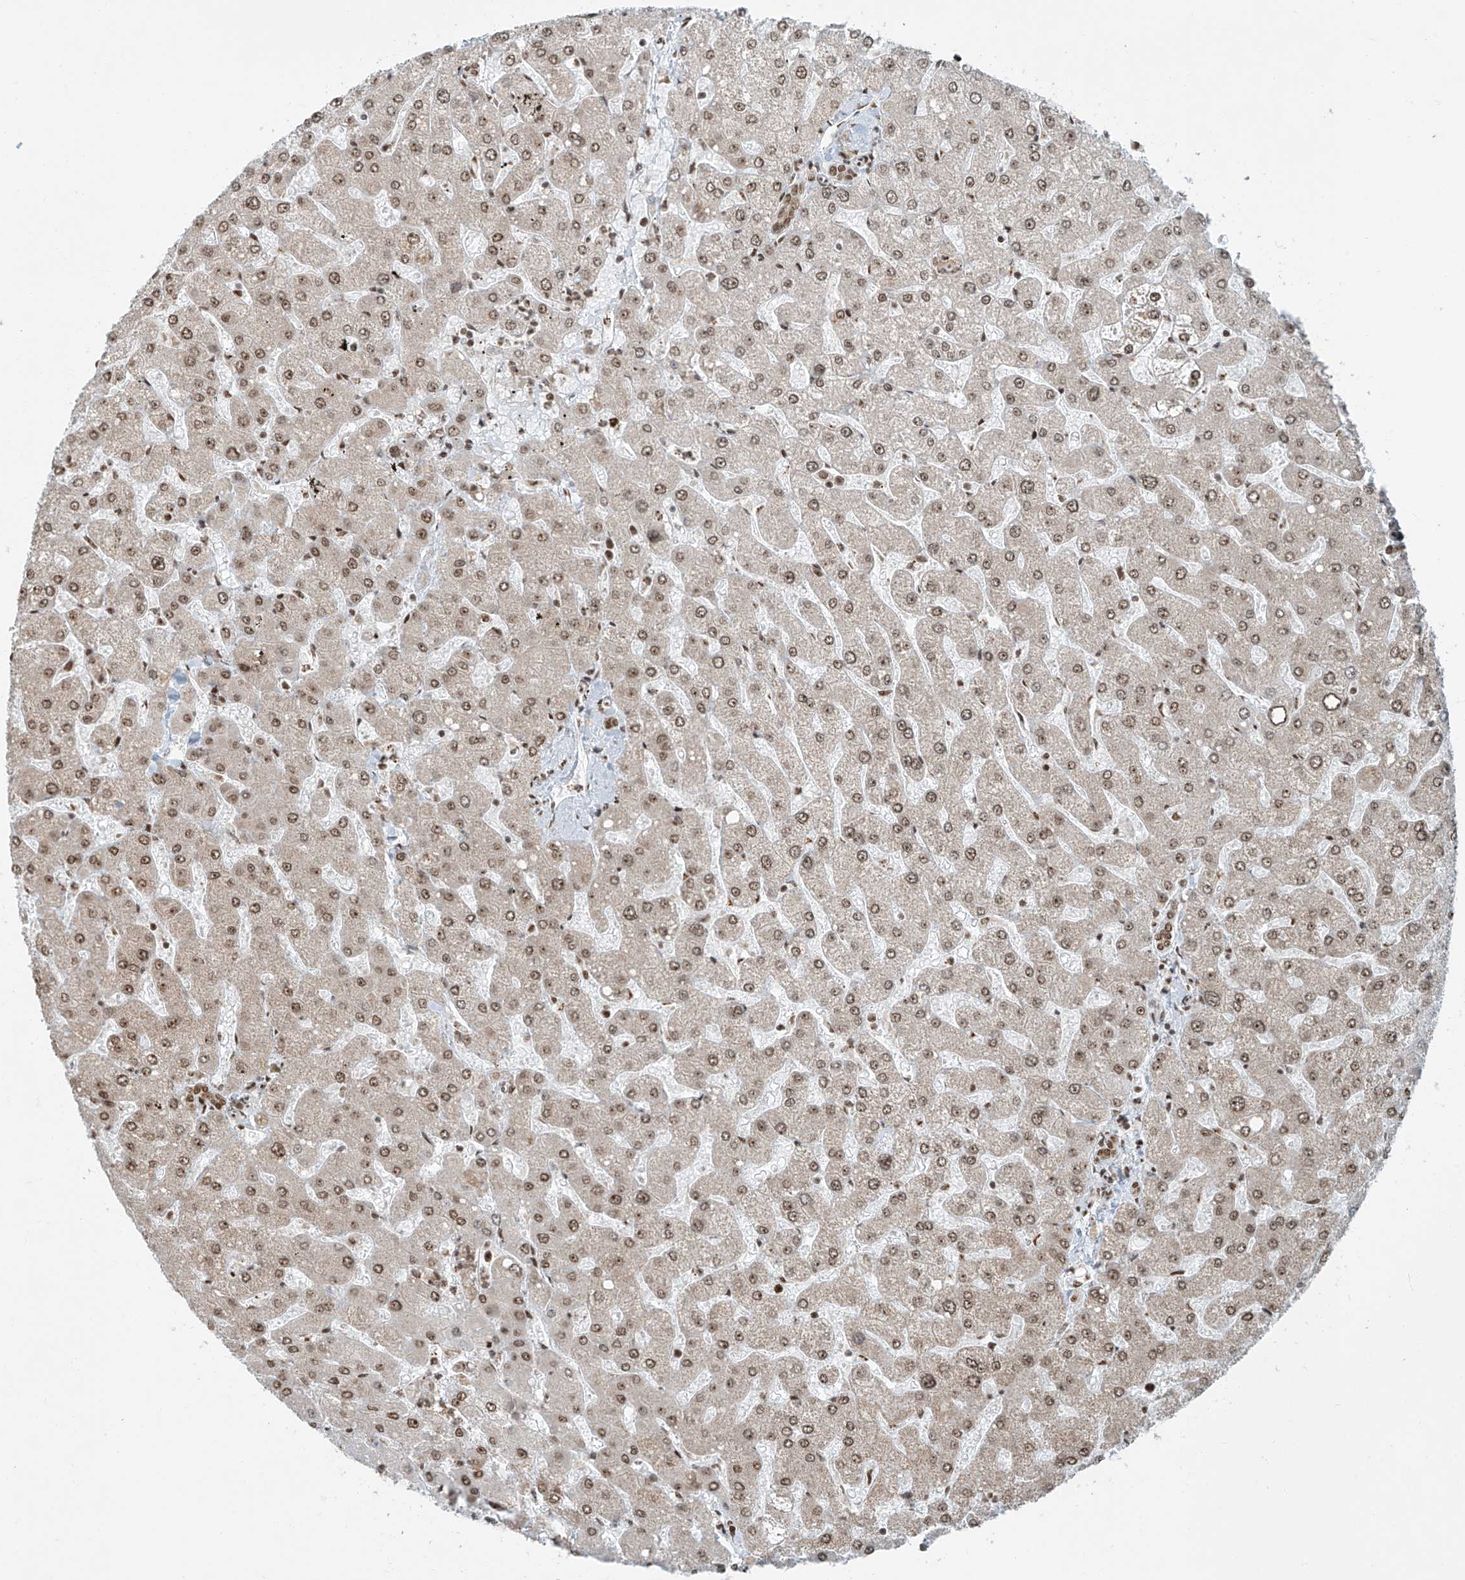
{"staining": {"intensity": "moderate", "quantity": ">75%", "location": "nuclear"}, "tissue": "liver", "cell_type": "Cholangiocytes", "image_type": "normal", "snomed": [{"axis": "morphology", "description": "Normal tissue, NOS"}, {"axis": "topography", "description": "Liver"}], "caption": "Liver was stained to show a protein in brown. There is medium levels of moderate nuclear staining in about >75% of cholangiocytes.", "gene": "FAM193B", "patient": {"sex": "male", "age": 55}}